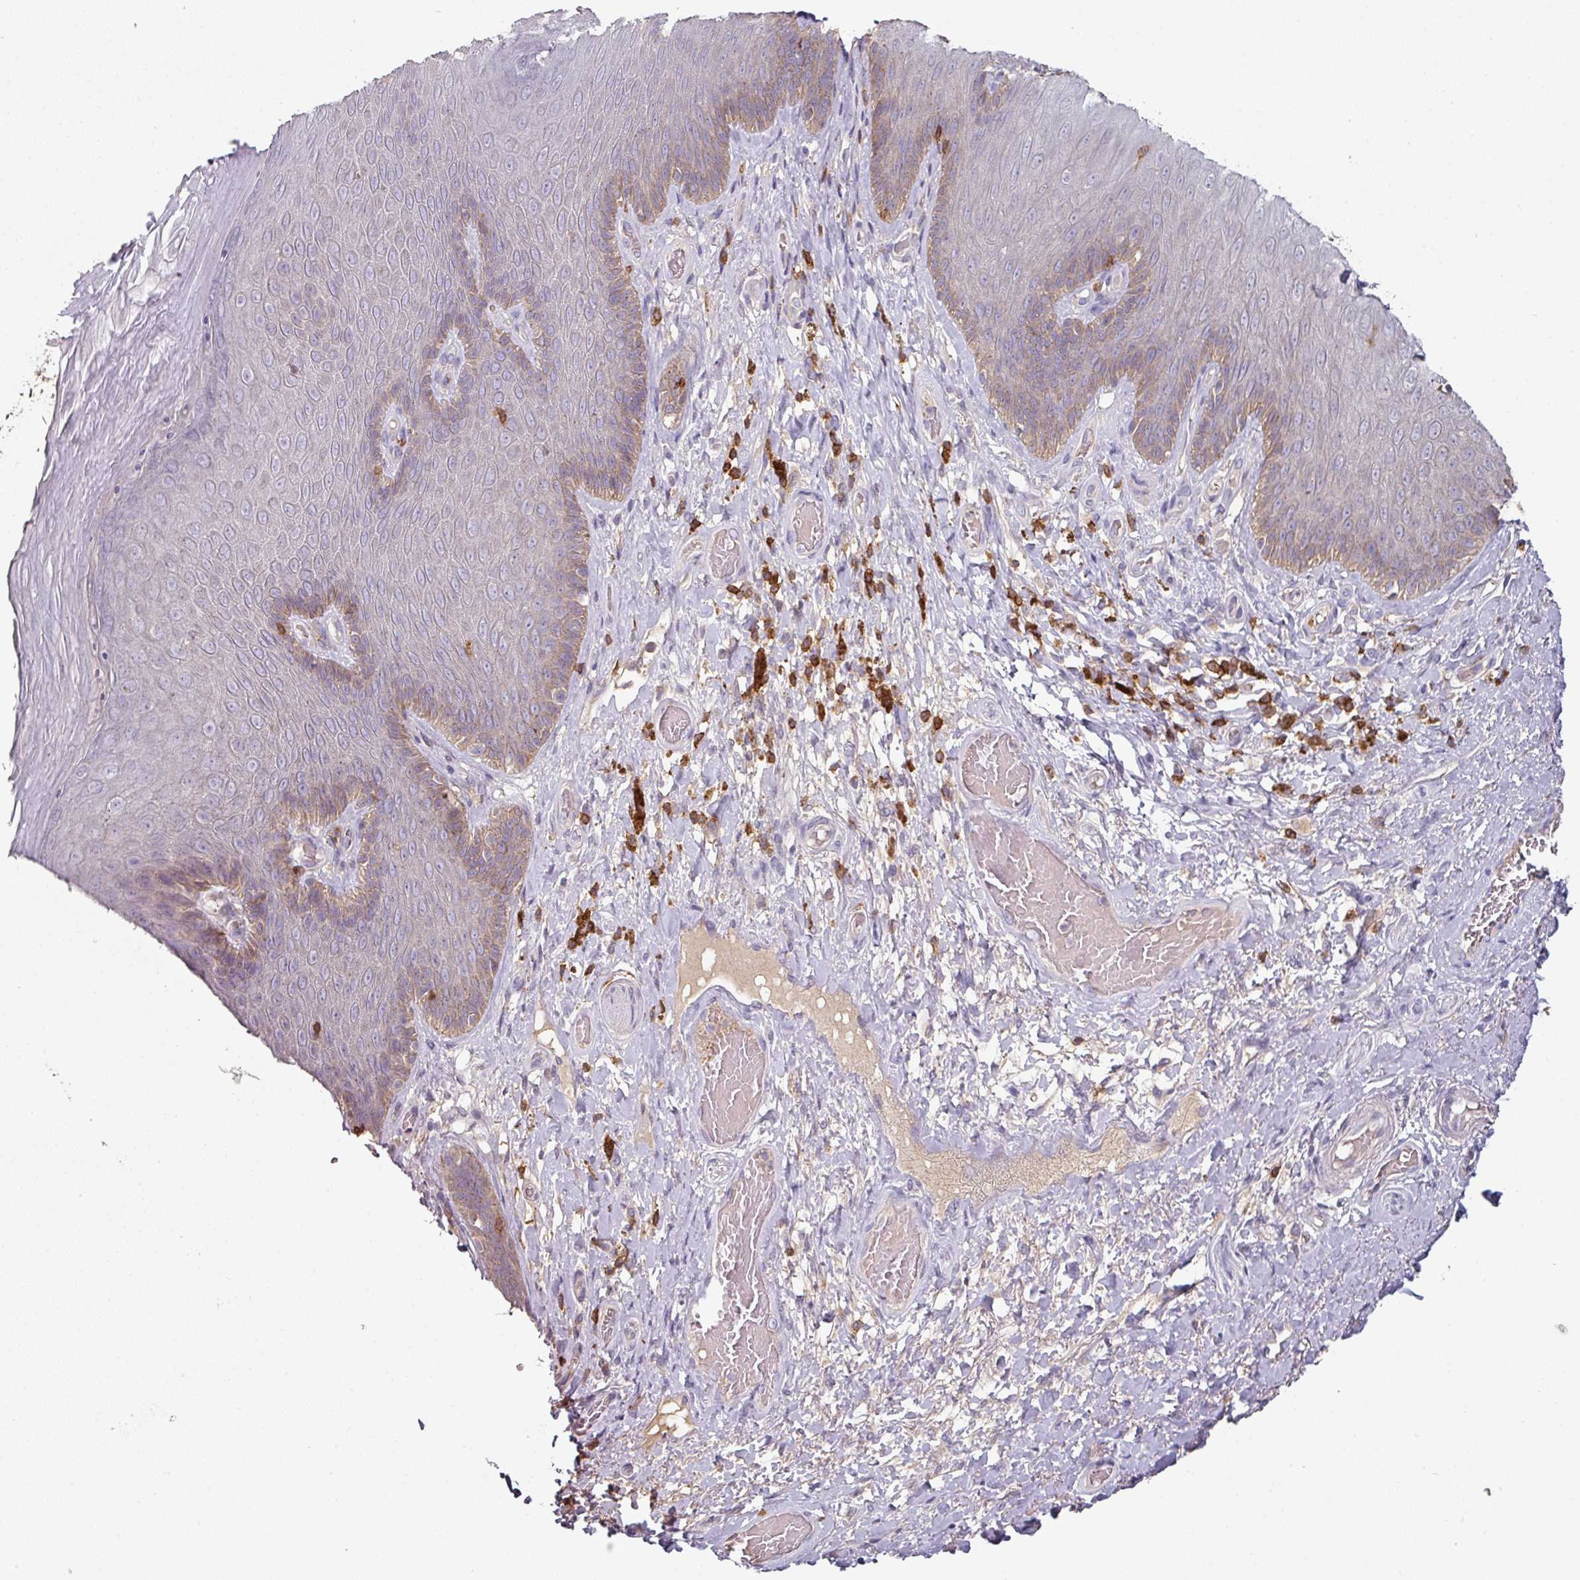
{"staining": {"intensity": "weak", "quantity": "<25%", "location": "cytoplasmic/membranous"}, "tissue": "skin", "cell_type": "Epidermal cells", "image_type": "normal", "snomed": [{"axis": "morphology", "description": "Normal tissue, NOS"}, {"axis": "topography", "description": "Anal"}, {"axis": "topography", "description": "Peripheral nerve tissue"}], "caption": "The histopathology image exhibits no staining of epidermal cells in benign skin.", "gene": "CD3G", "patient": {"sex": "male", "age": 53}}